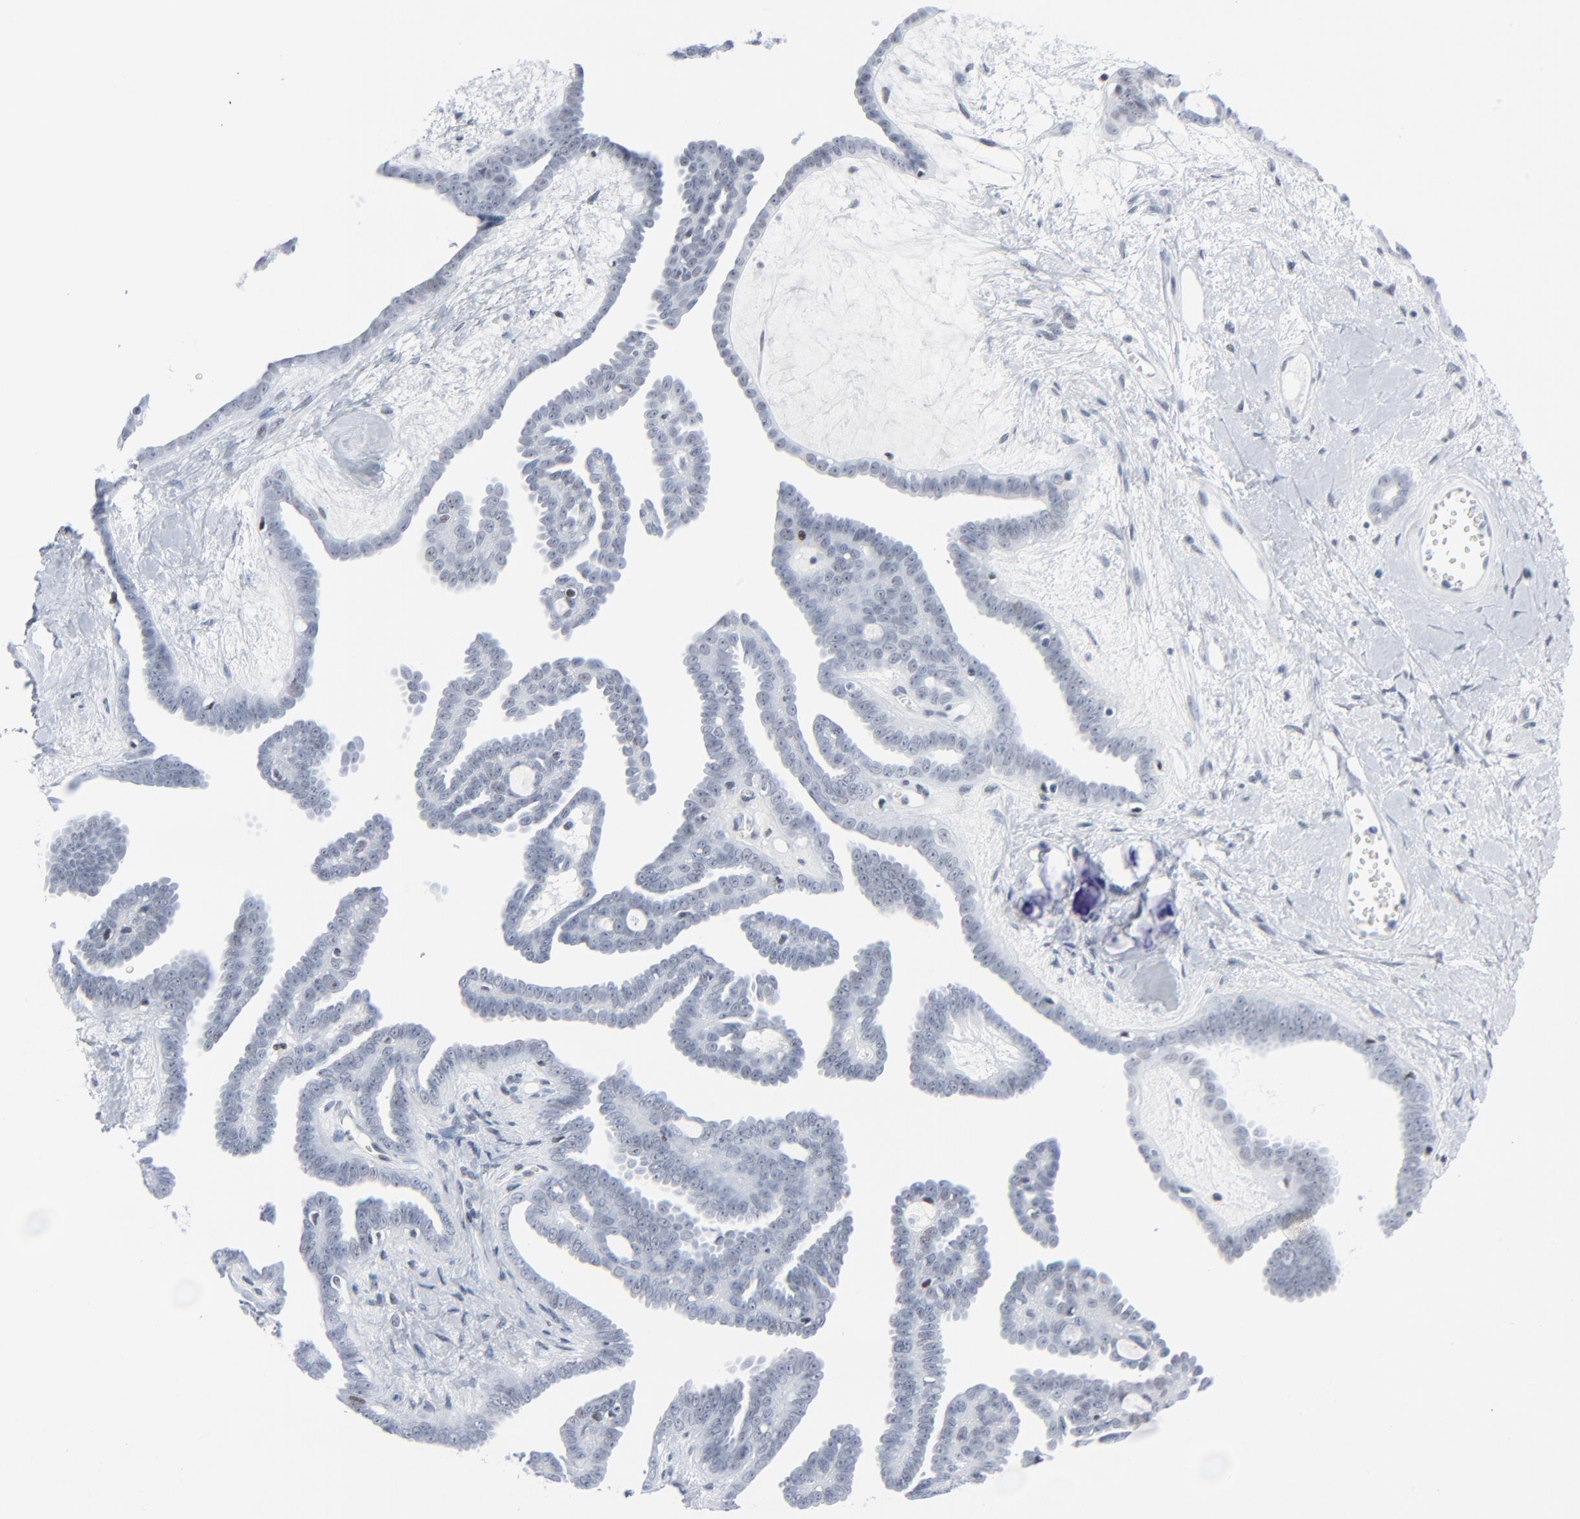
{"staining": {"intensity": "negative", "quantity": "none", "location": "none"}, "tissue": "ovarian cancer", "cell_type": "Tumor cells", "image_type": "cancer", "snomed": [{"axis": "morphology", "description": "Cystadenocarcinoma, serous, NOS"}, {"axis": "topography", "description": "Ovary"}], "caption": "This is a histopathology image of immunohistochemistry staining of serous cystadenocarcinoma (ovarian), which shows no staining in tumor cells.", "gene": "SIRT1", "patient": {"sex": "female", "age": 71}}